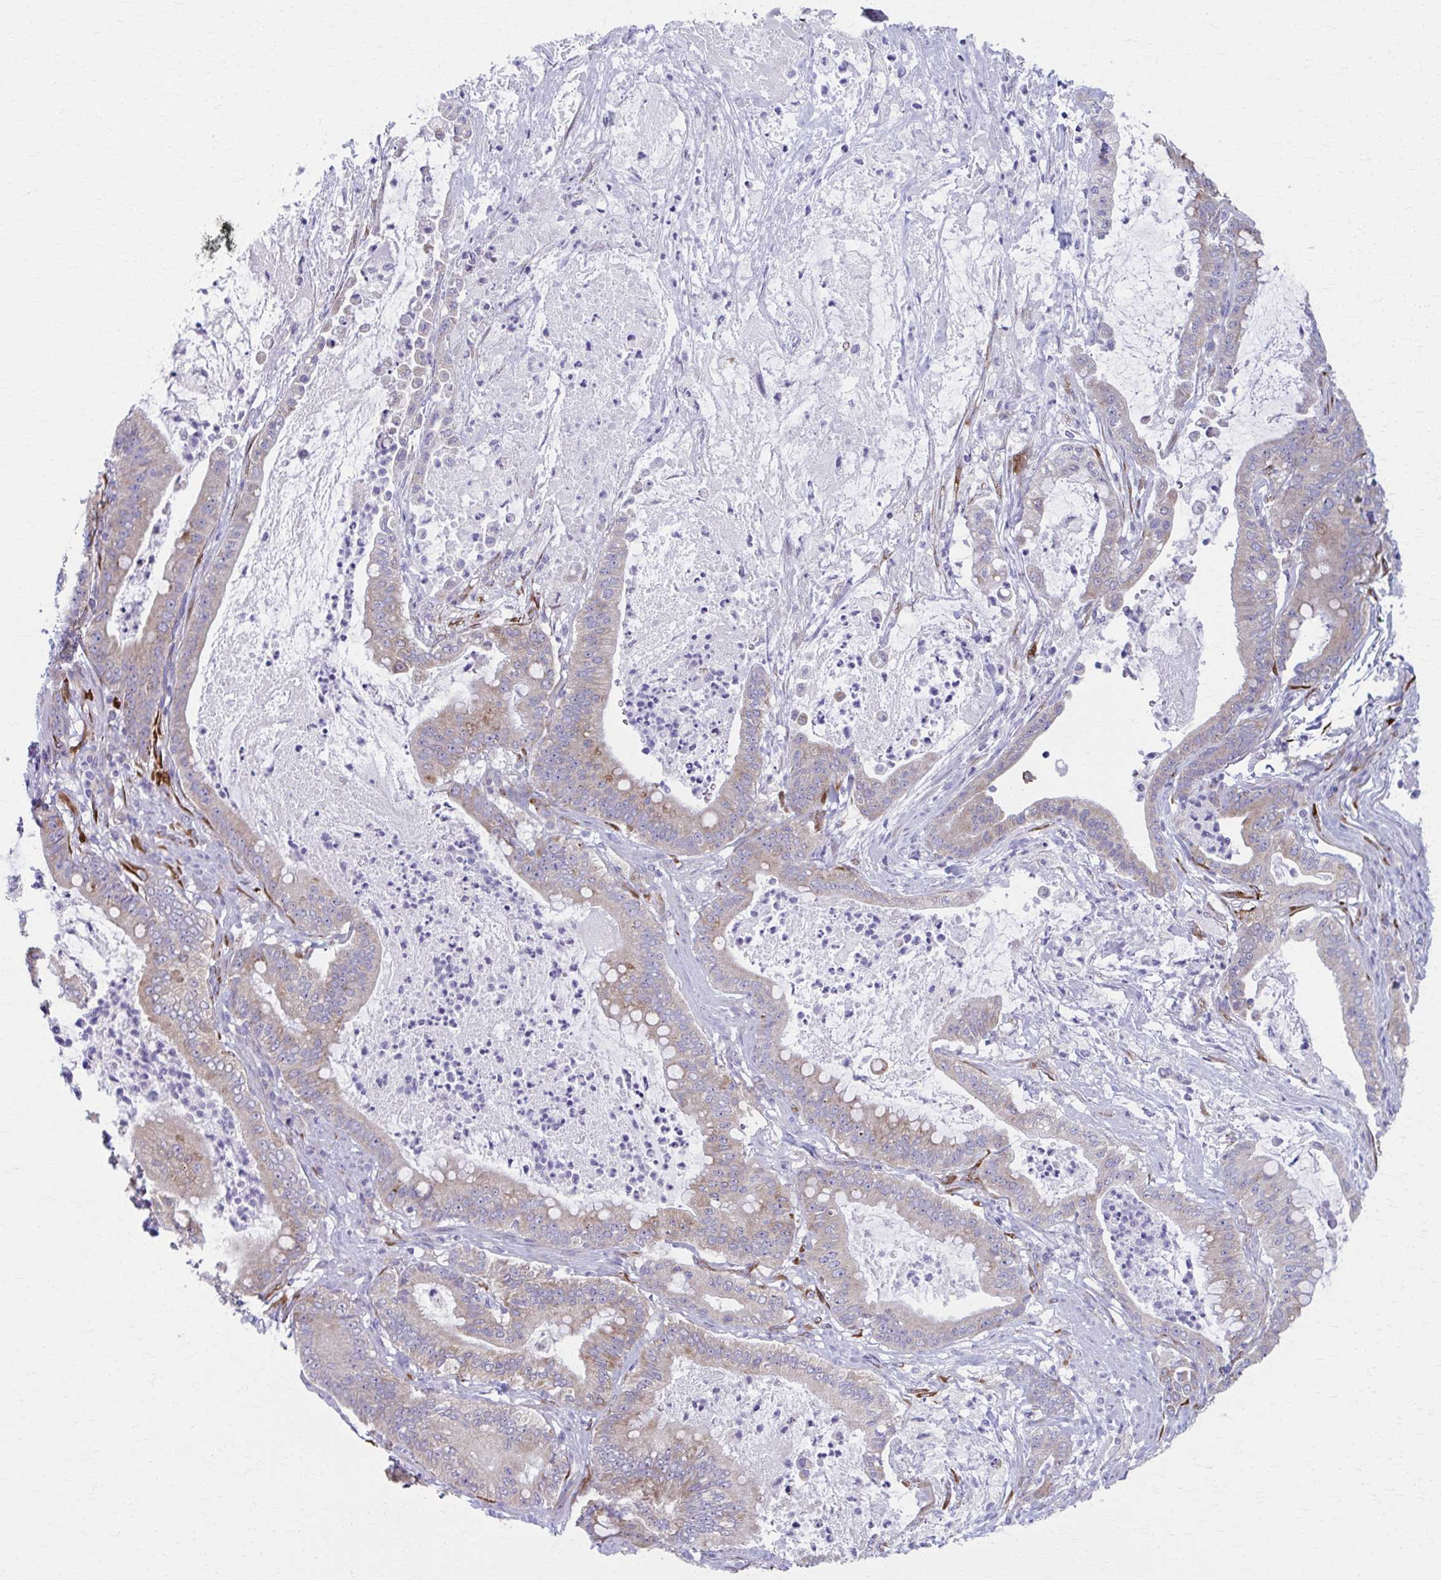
{"staining": {"intensity": "weak", "quantity": "25%-75%", "location": "cytoplasmic/membranous"}, "tissue": "pancreatic cancer", "cell_type": "Tumor cells", "image_type": "cancer", "snomed": [{"axis": "morphology", "description": "Adenocarcinoma, NOS"}, {"axis": "topography", "description": "Pancreas"}], "caption": "IHC of pancreatic adenocarcinoma shows low levels of weak cytoplasmic/membranous expression in approximately 25%-75% of tumor cells. Nuclei are stained in blue.", "gene": "SPATS2L", "patient": {"sex": "male", "age": 71}}